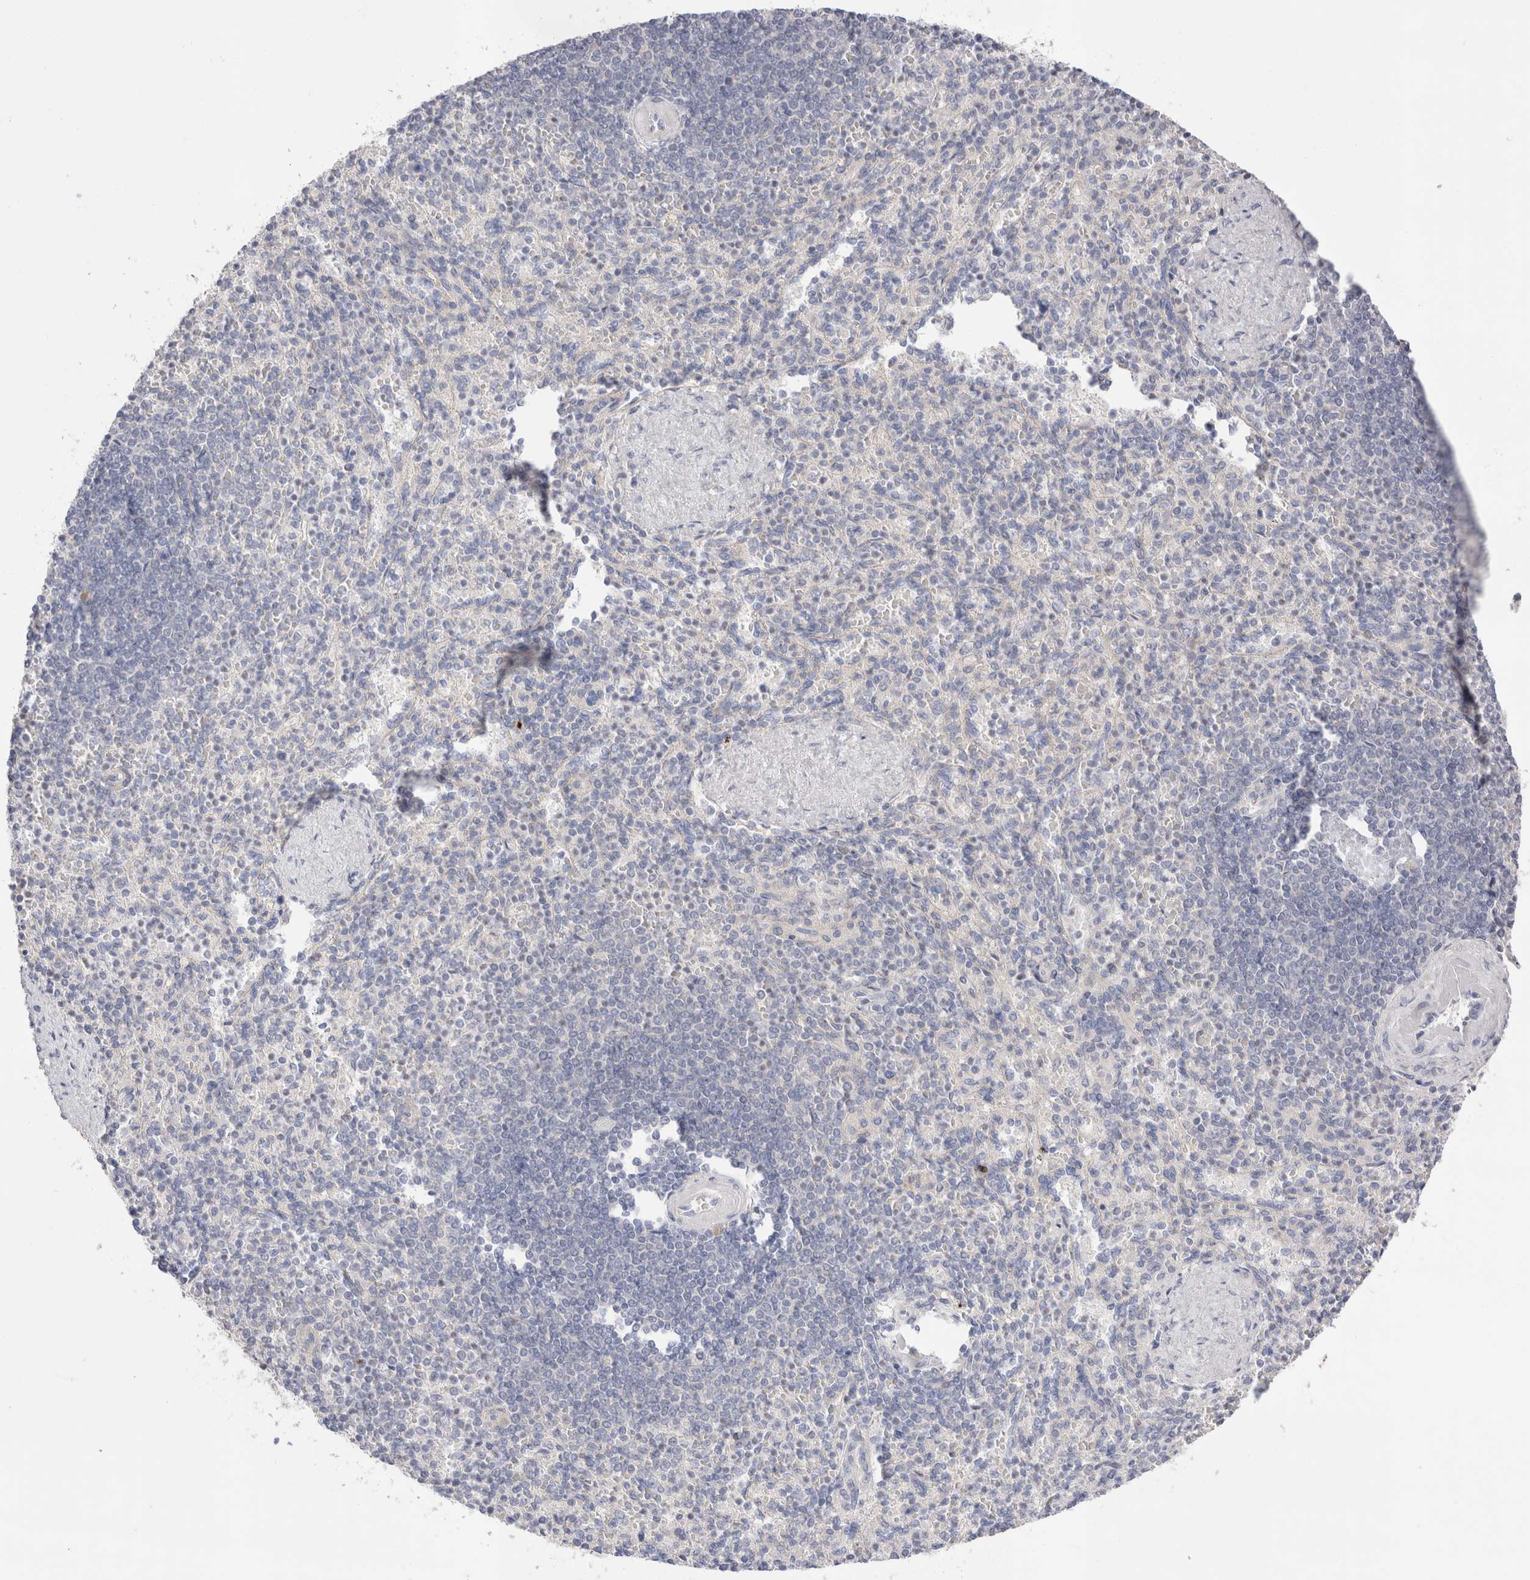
{"staining": {"intensity": "weak", "quantity": "<25%", "location": "cytoplasmic/membranous"}, "tissue": "spleen", "cell_type": "Cells in red pulp", "image_type": "normal", "snomed": [{"axis": "morphology", "description": "Normal tissue, NOS"}, {"axis": "topography", "description": "Spleen"}], "caption": "This is an immunohistochemistry image of benign human spleen. There is no positivity in cells in red pulp.", "gene": "SPINK2", "patient": {"sex": "female", "age": 74}}